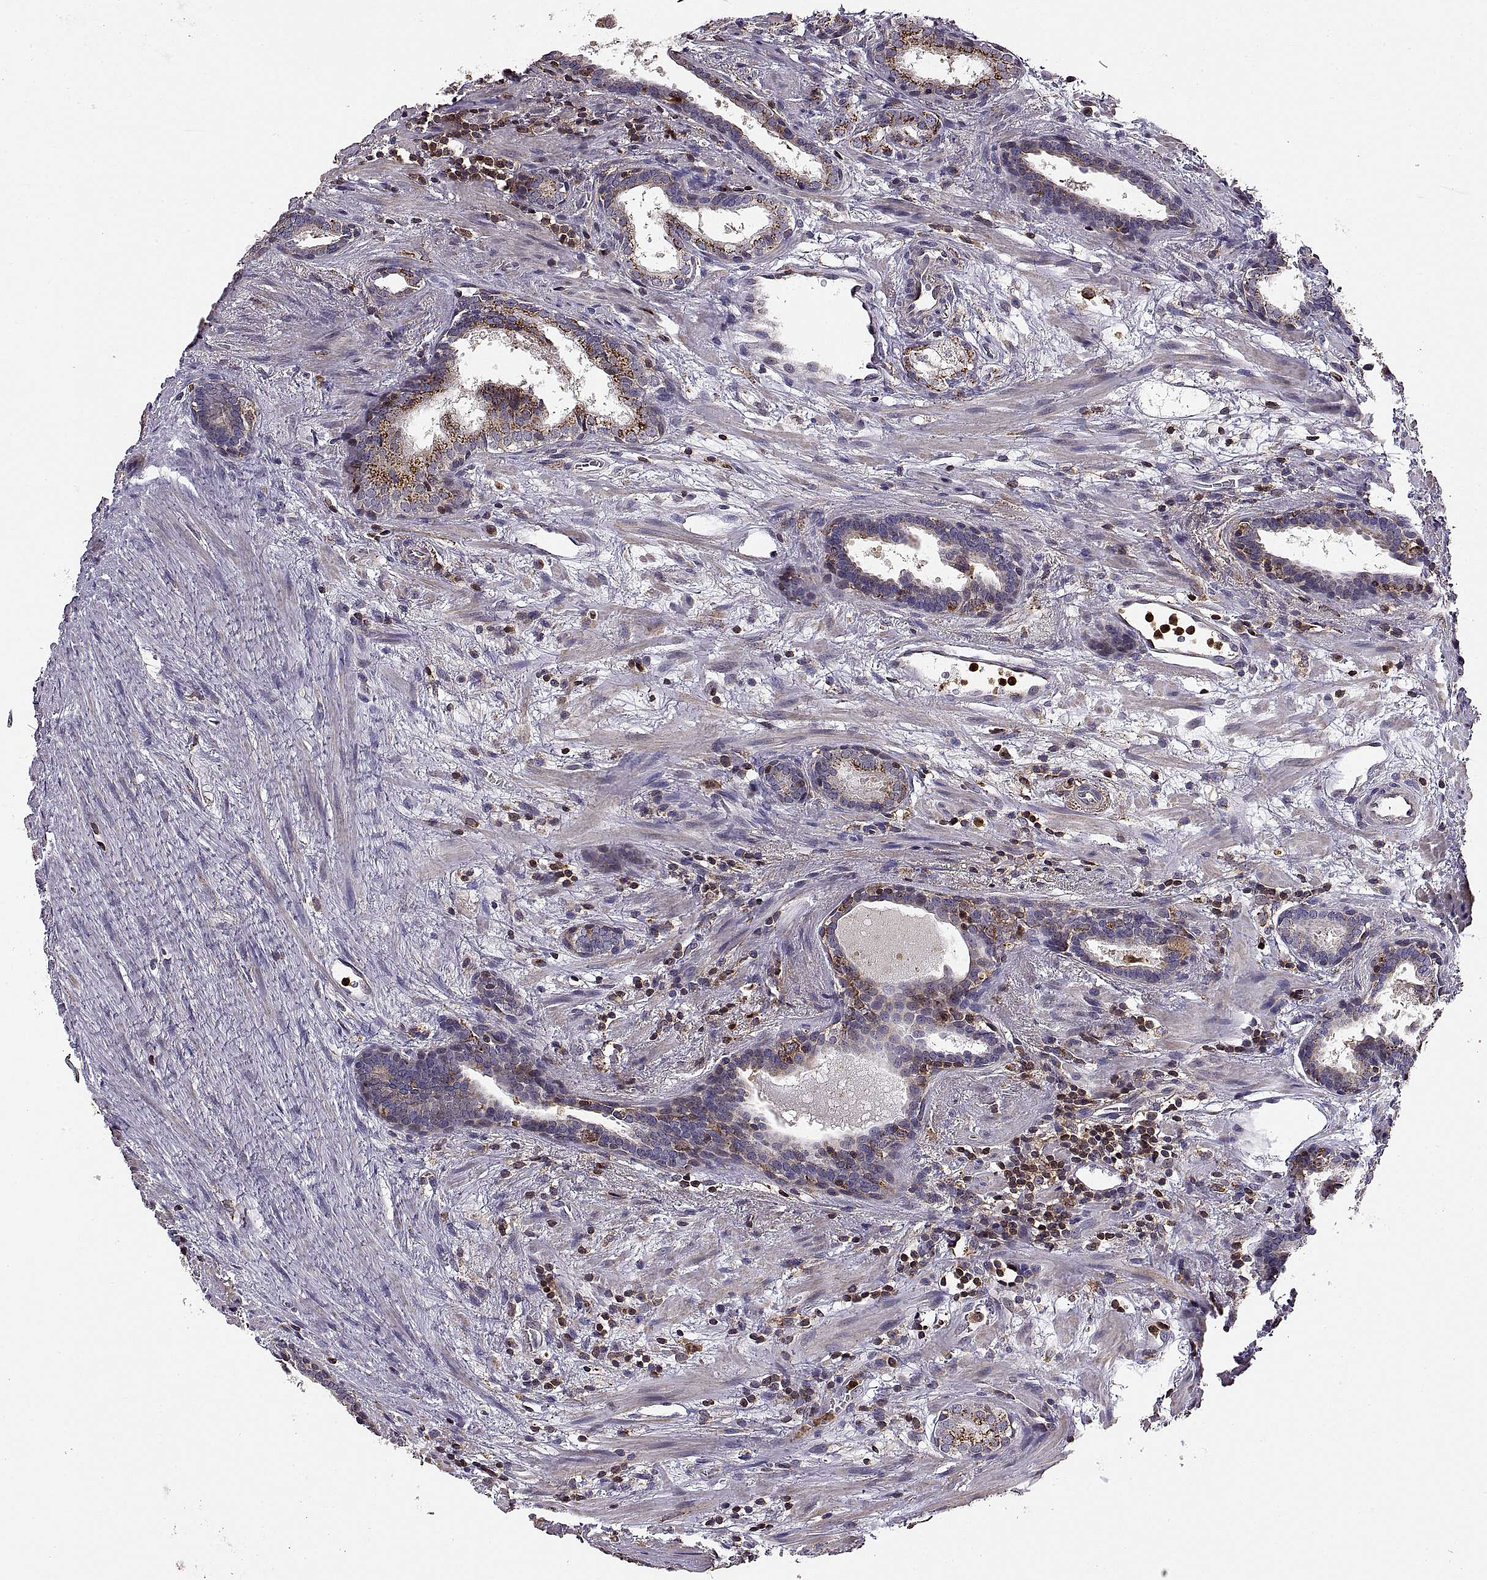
{"staining": {"intensity": "strong", "quantity": ">75%", "location": "cytoplasmic/membranous"}, "tissue": "prostate cancer", "cell_type": "Tumor cells", "image_type": "cancer", "snomed": [{"axis": "morphology", "description": "Adenocarcinoma, NOS"}, {"axis": "topography", "description": "Prostate"}], "caption": "A high-resolution micrograph shows immunohistochemistry (IHC) staining of prostate cancer, which shows strong cytoplasmic/membranous positivity in approximately >75% of tumor cells.", "gene": "ACAP1", "patient": {"sex": "male", "age": 66}}